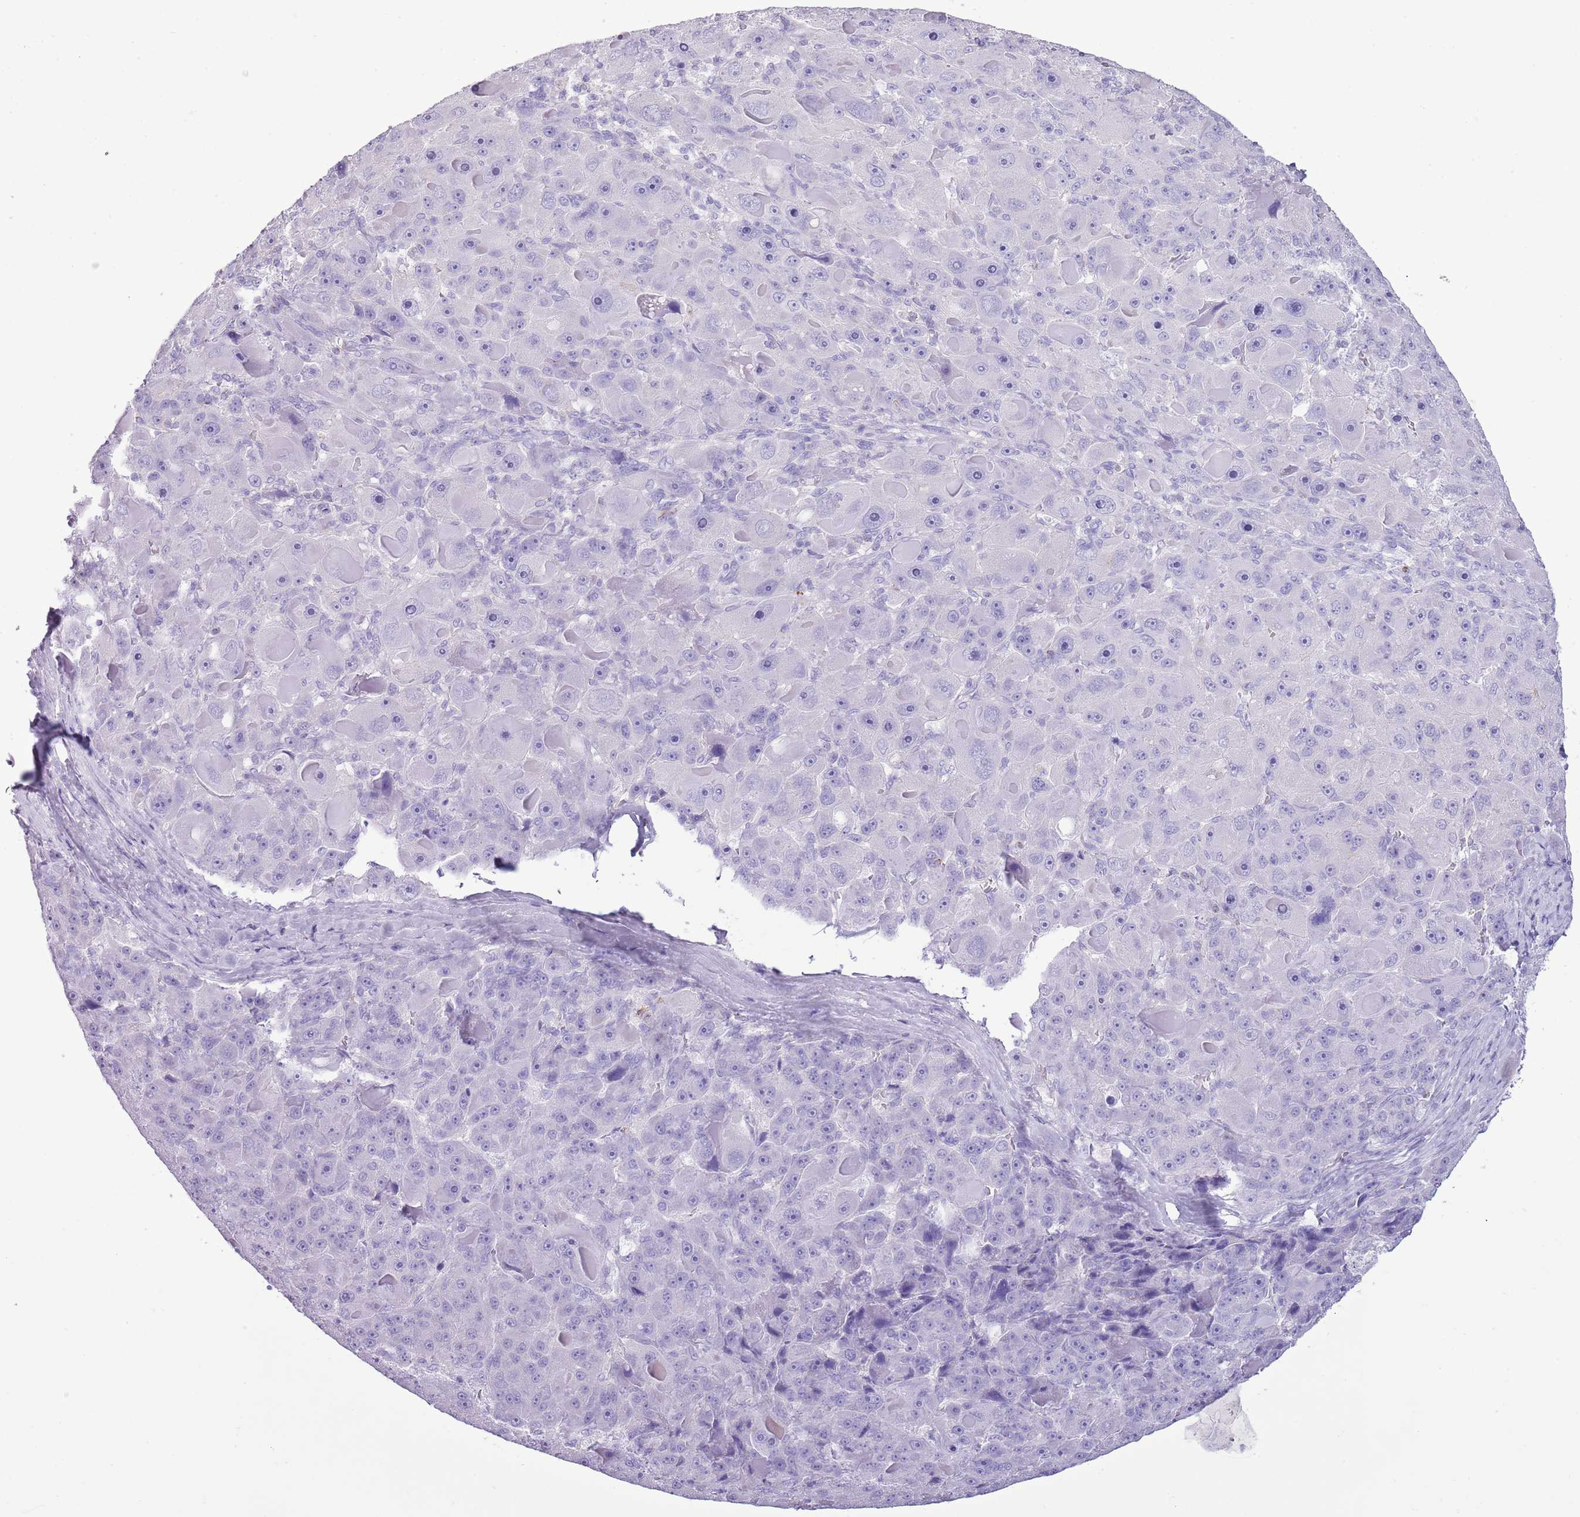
{"staining": {"intensity": "negative", "quantity": "none", "location": "none"}, "tissue": "liver cancer", "cell_type": "Tumor cells", "image_type": "cancer", "snomed": [{"axis": "morphology", "description": "Carcinoma, Hepatocellular, NOS"}, {"axis": "topography", "description": "Liver"}], "caption": "Tumor cells are negative for brown protein staining in liver cancer.", "gene": "SLC23A1", "patient": {"sex": "male", "age": 76}}